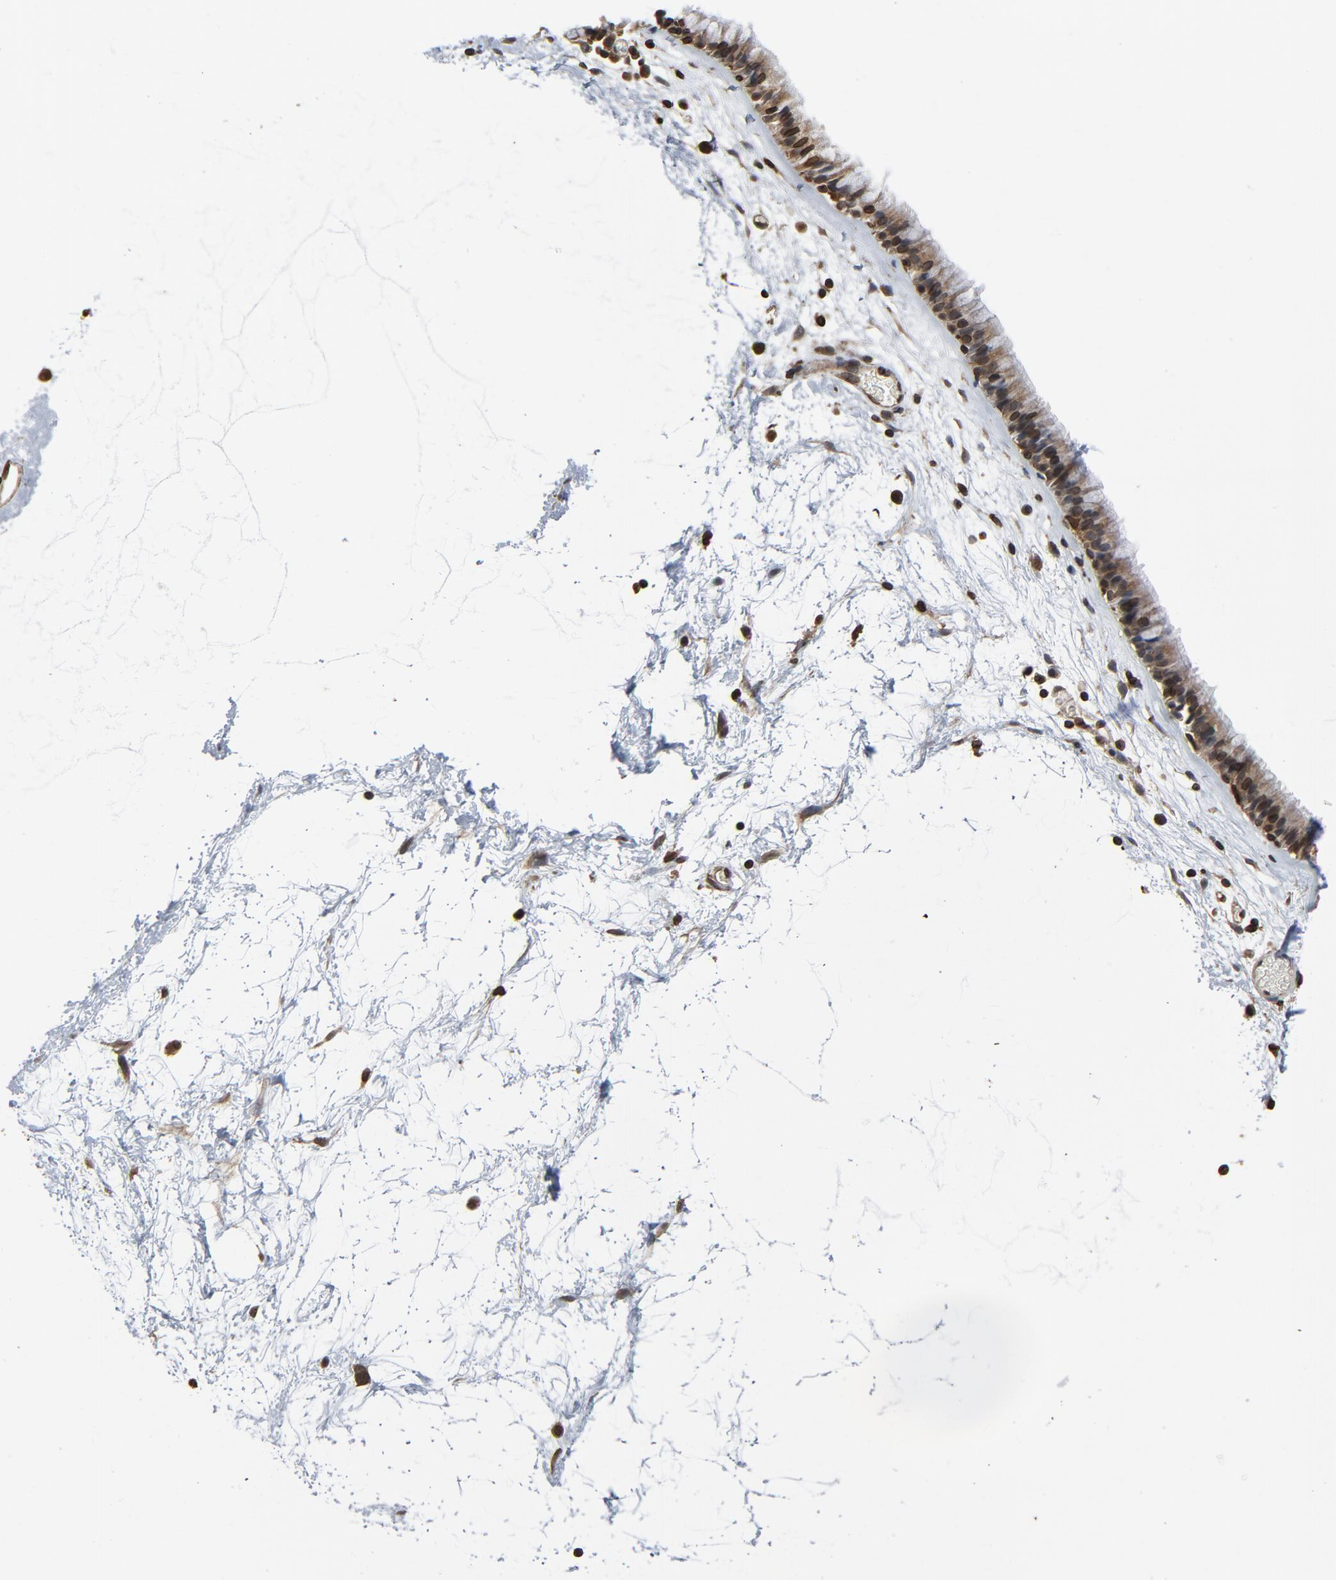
{"staining": {"intensity": "weak", "quantity": "<25%", "location": "cytoplasmic/membranous,nuclear"}, "tissue": "nasopharynx", "cell_type": "Respiratory epithelial cells", "image_type": "normal", "snomed": [{"axis": "morphology", "description": "Normal tissue, NOS"}, {"axis": "morphology", "description": "Inflammation, NOS"}, {"axis": "topography", "description": "Nasopharynx"}], "caption": "Micrograph shows no significant protein staining in respiratory epithelial cells of unremarkable nasopharynx.", "gene": "UBE2D1", "patient": {"sex": "male", "age": 48}}